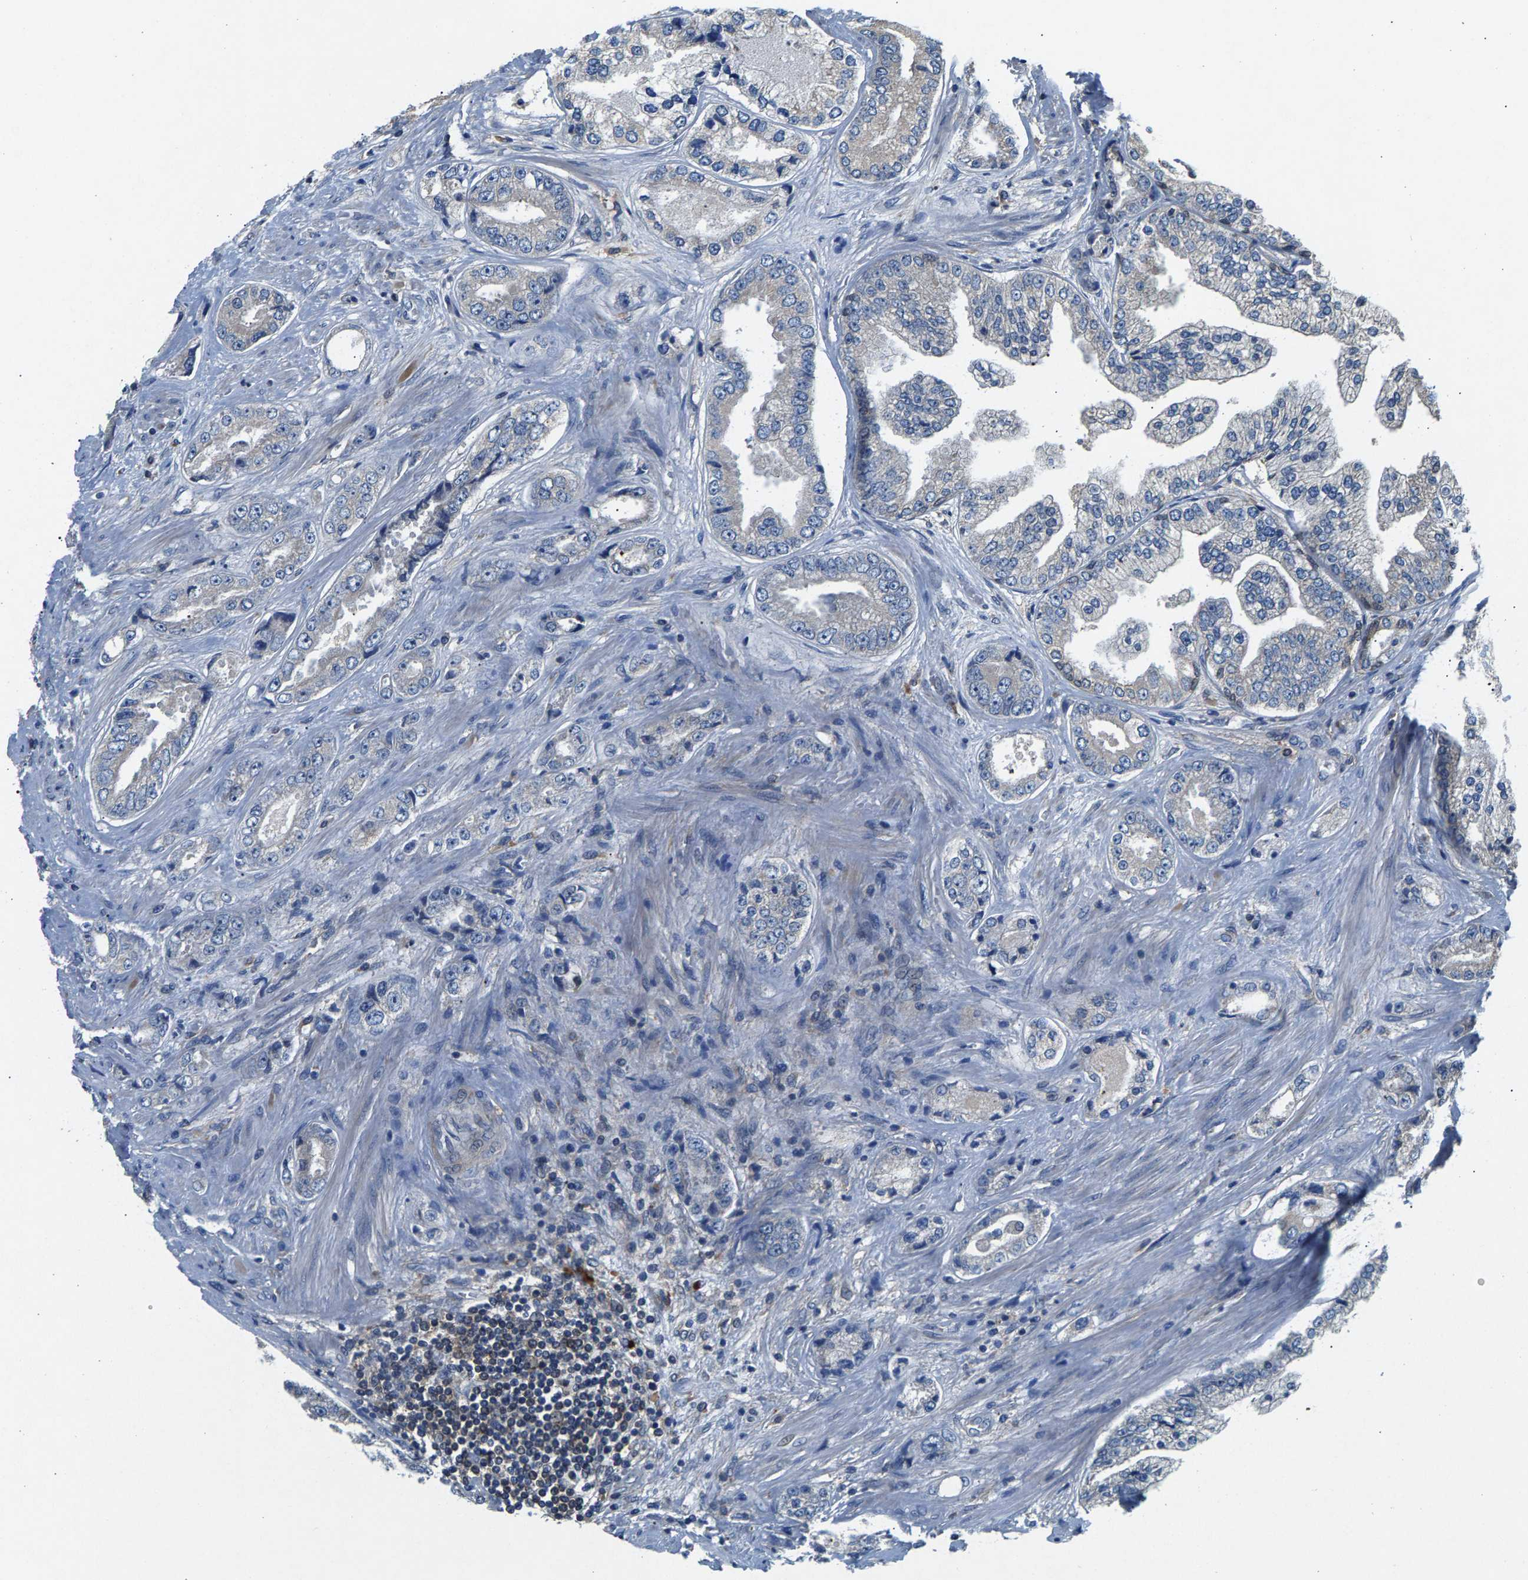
{"staining": {"intensity": "negative", "quantity": "none", "location": "none"}, "tissue": "prostate cancer", "cell_type": "Tumor cells", "image_type": "cancer", "snomed": [{"axis": "morphology", "description": "Adenocarcinoma, High grade"}, {"axis": "topography", "description": "Prostate"}], "caption": "Immunohistochemistry micrograph of neoplastic tissue: prostate cancer stained with DAB shows no significant protein positivity in tumor cells.", "gene": "NT5C", "patient": {"sex": "male", "age": 61}}